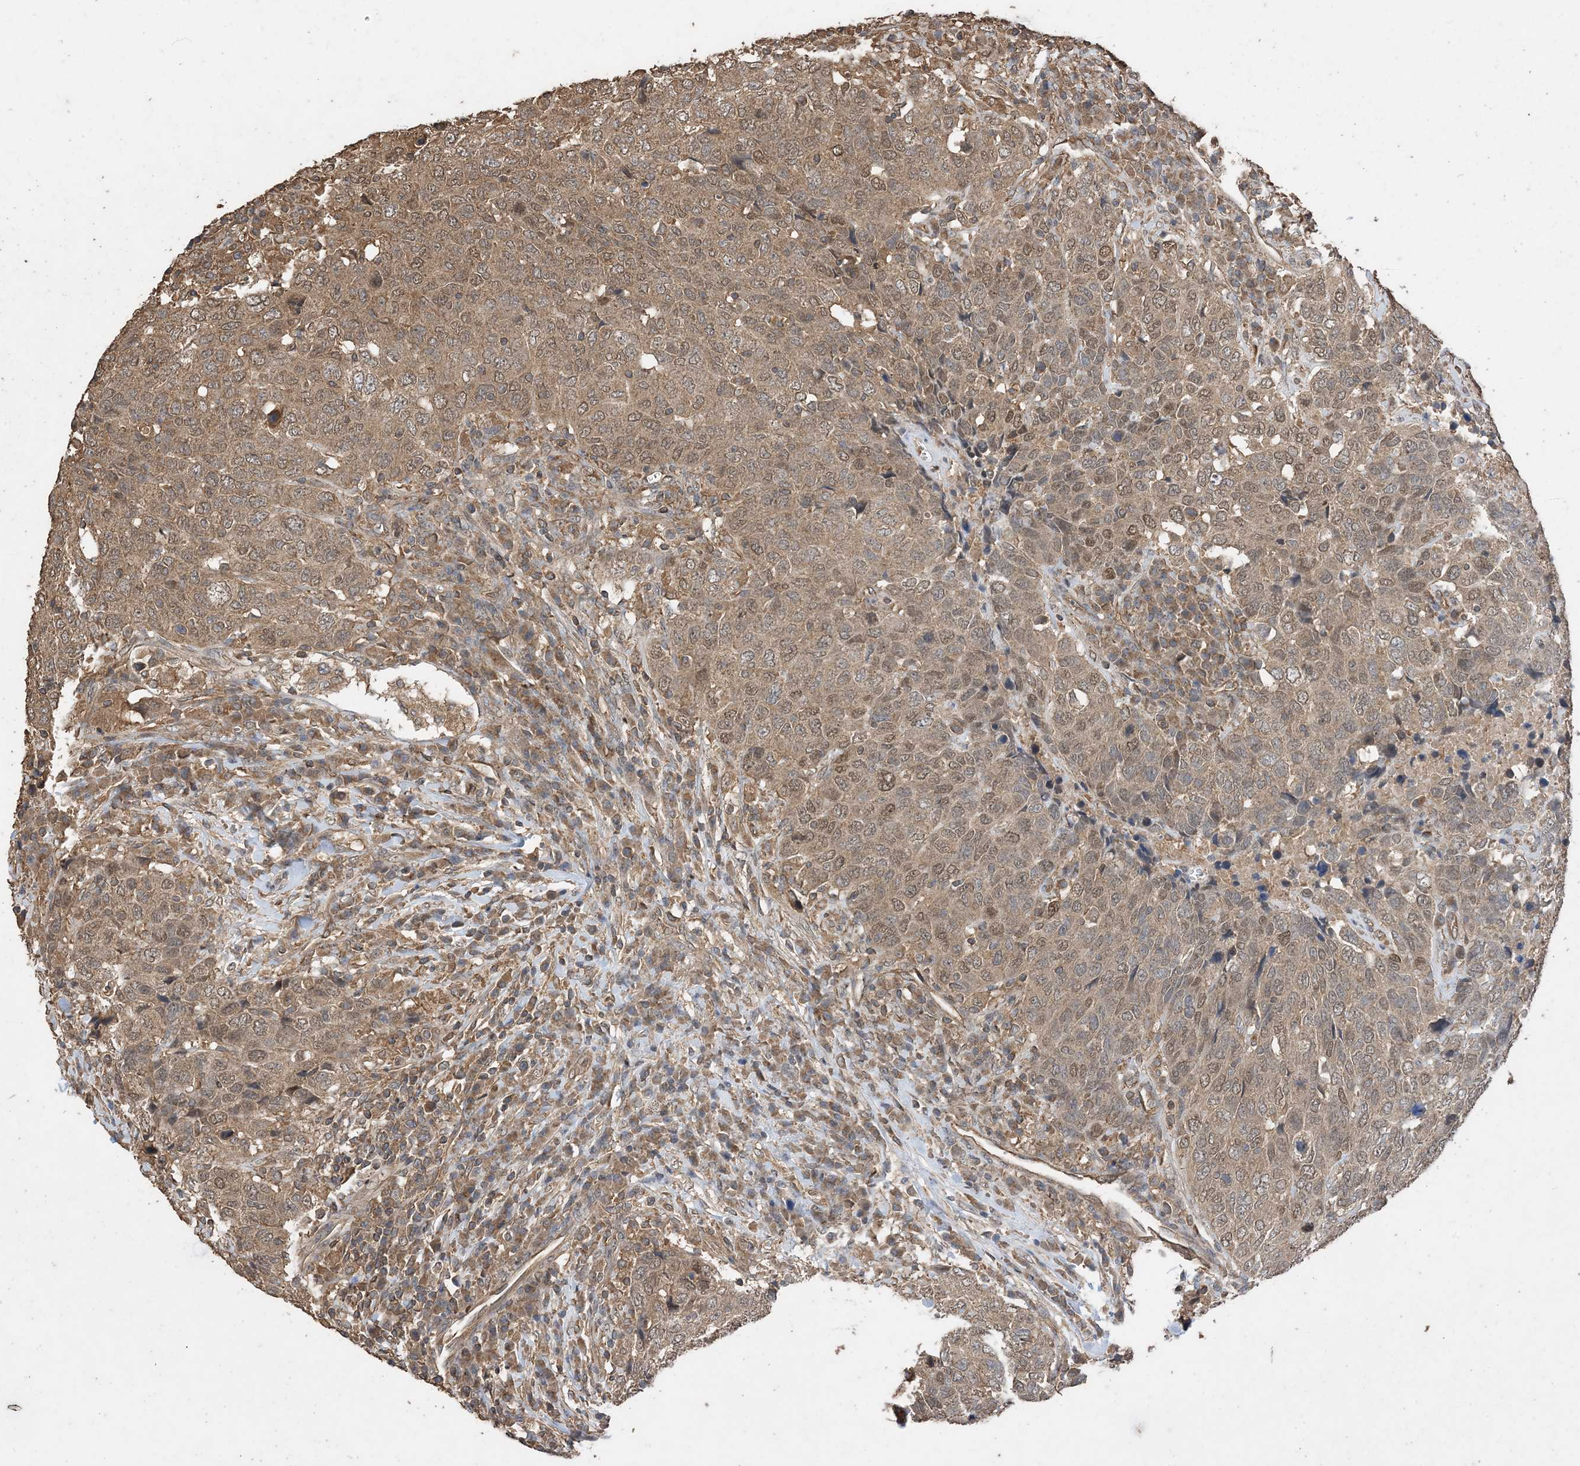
{"staining": {"intensity": "moderate", "quantity": ">75%", "location": "cytoplasmic/membranous,nuclear"}, "tissue": "head and neck cancer", "cell_type": "Tumor cells", "image_type": "cancer", "snomed": [{"axis": "morphology", "description": "Squamous cell carcinoma, NOS"}, {"axis": "topography", "description": "Head-Neck"}], "caption": "This histopathology image exhibits IHC staining of human squamous cell carcinoma (head and neck), with medium moderate cytoplasmic/membranous and nuclear positivity in about >75% of tumor cells.", "gene": "ZKSCAN5", "patient": {"sex": "male", "age": 66}}